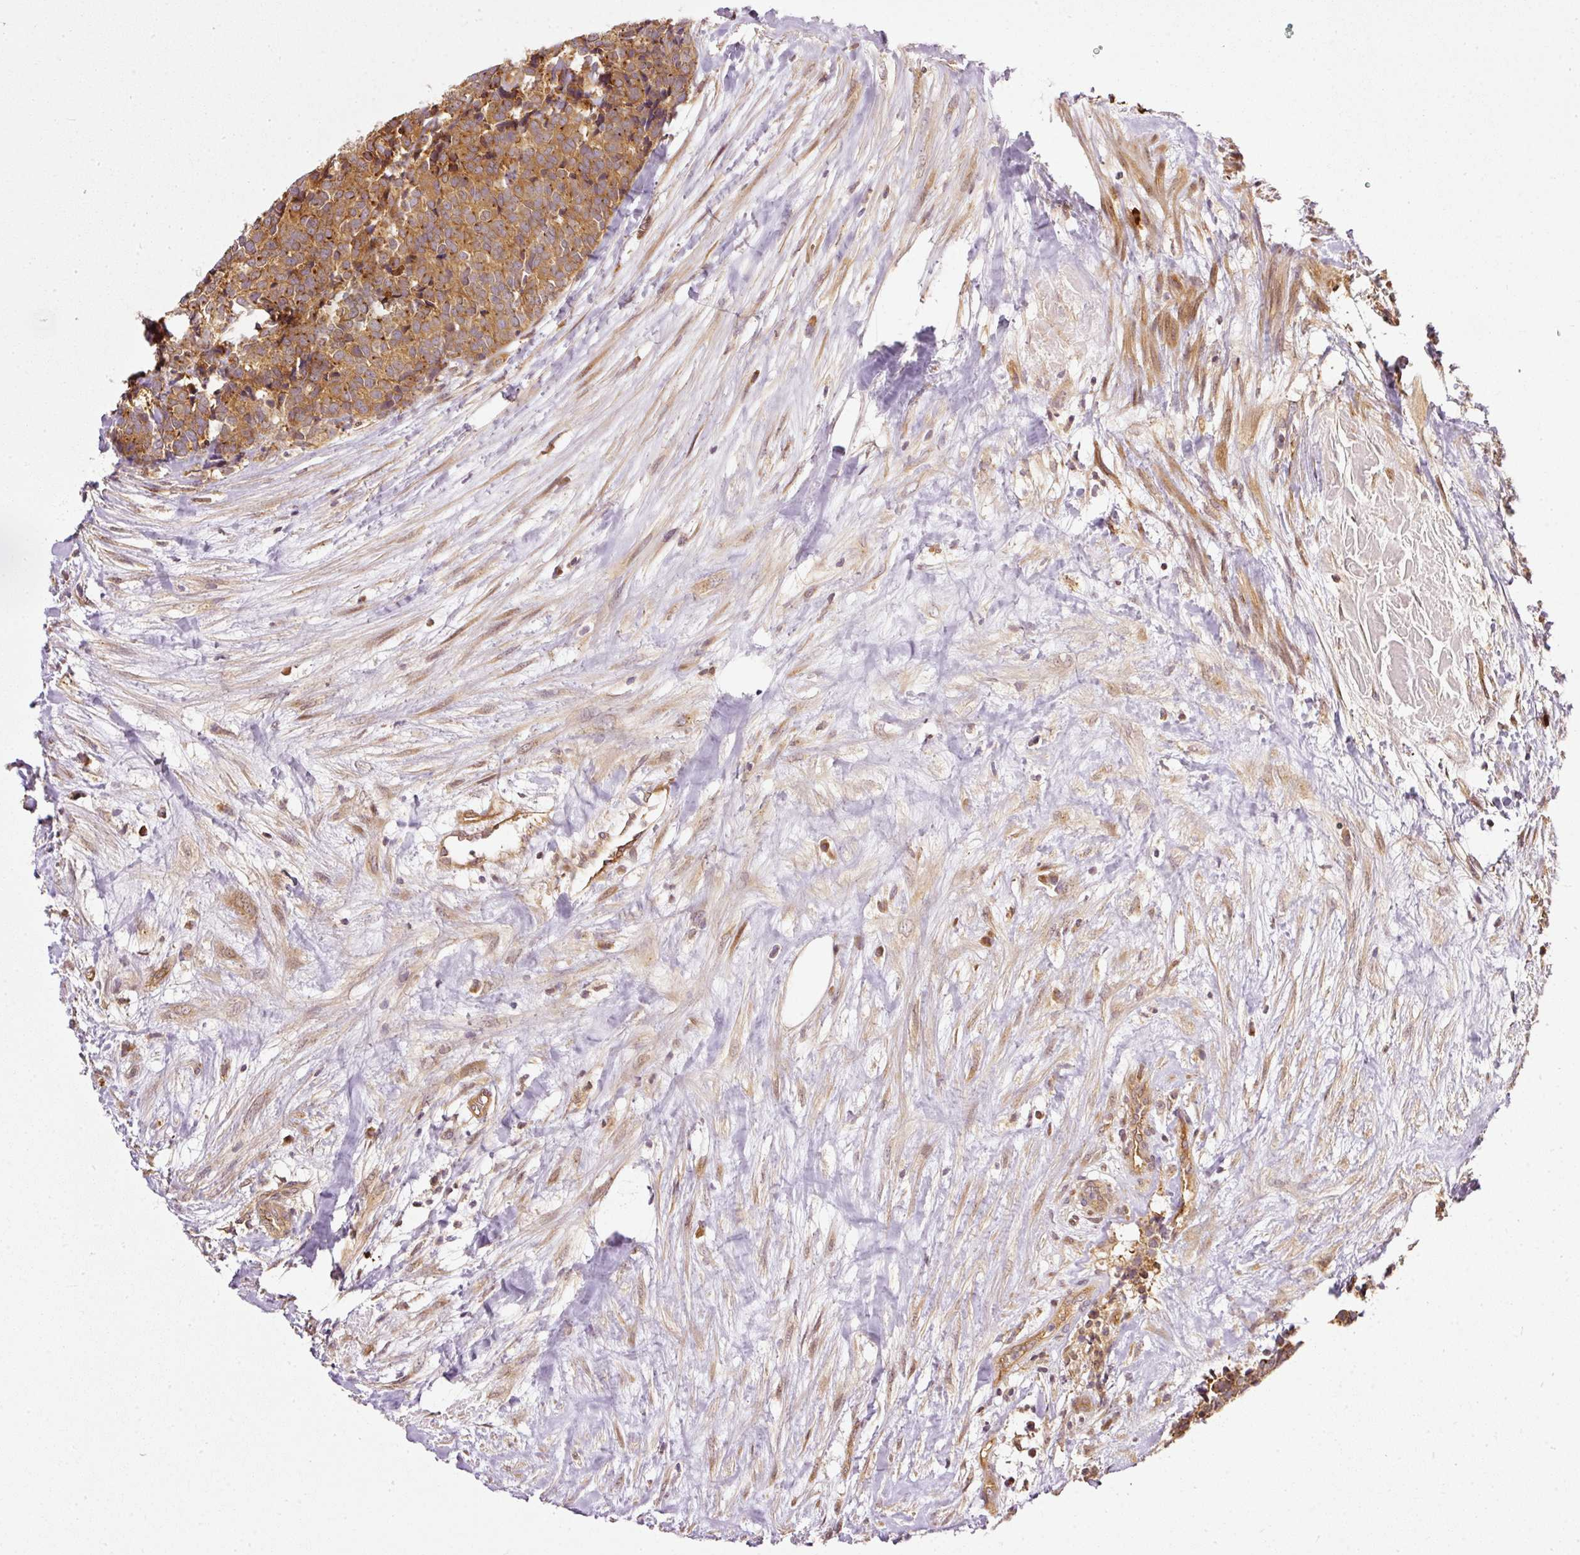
{"staining": {"intensity": "moderate", "quantity": ">75%", "location": "cytoplasmic/membranous"}, "tissue": "carcinoid", "cell_type": "Tumor cells", "image_type": "cancer", "snomed": [{"axis": "morphology", "description": "Carcinoid, malignant, NOS"}, {"axis": "topography", "description": "Skin"}], "caption": "An immunohistochemistry (IHC) histopathology image of neoplastic tissue is shown. Protein staining in brown labels moderate cytoplasmic/membranous positivity in carcinoid within tumor cells.", "gene": "MIF4GD", "patient": {"sex": "female", "age": 79}}